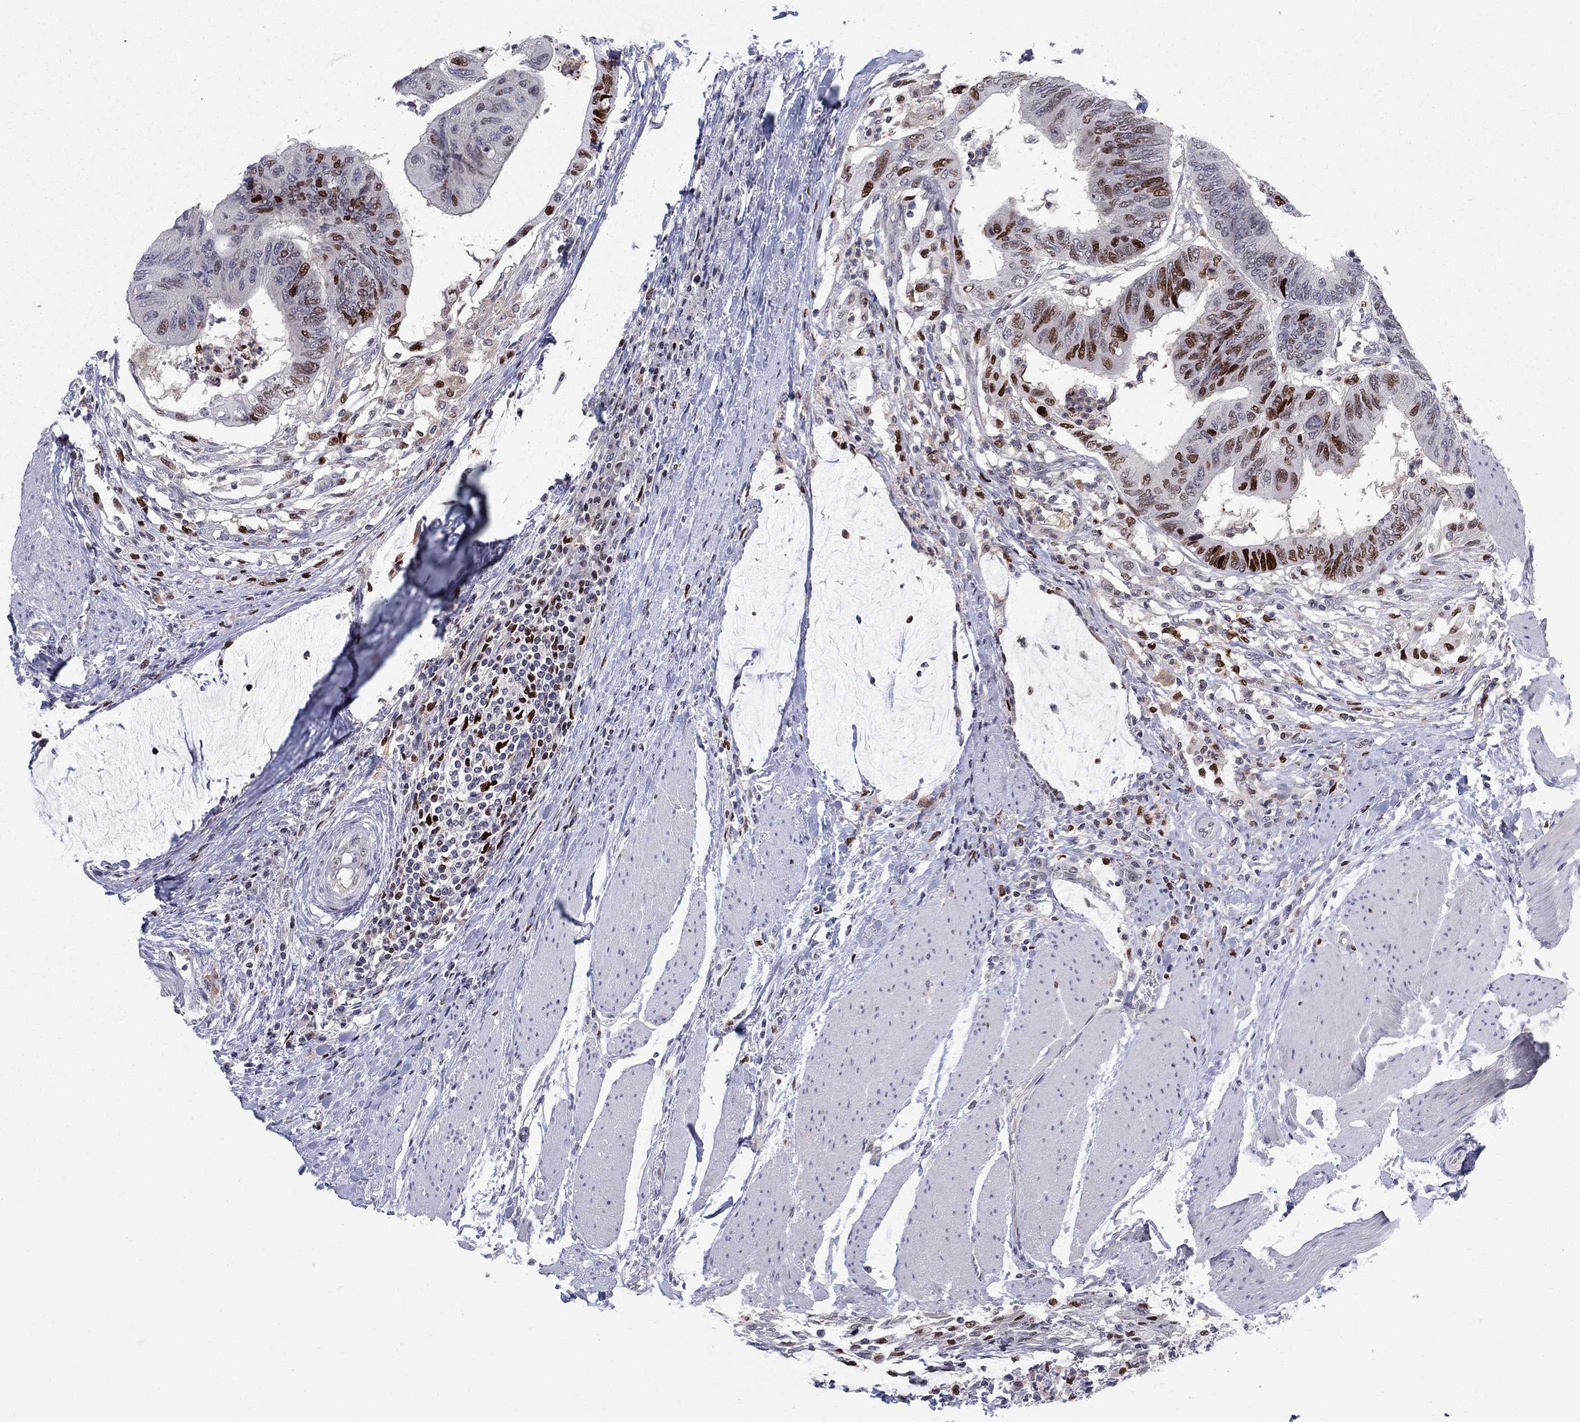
{"staining": {"intensity": "strong", "quantity": "25%-75%", "location": "nuclear"}, "tissue": "colorectal cancer", "cell_type": "Tumor cells", "image_type": "cancer", "snomed": [{"axis": "morphology", "description": "Normal tissue, NOS"}, {"axis": "morphology", "description": "Adenocarcinoma, NOS"}, {"axis": "topography", "description": "Rectum"}, {"axis": "topography", "description": "Peripheral nerve tissue"}], "caption": "A high-resolution micrograph shows immunohistochemistry (IHC) staining of colorectal cancer, which displays strong nuclear staining in approximately 25%-75% of tumor cells.", "gene": "ZNHIT3", "patient": {"sex": "male", "age": 92}}